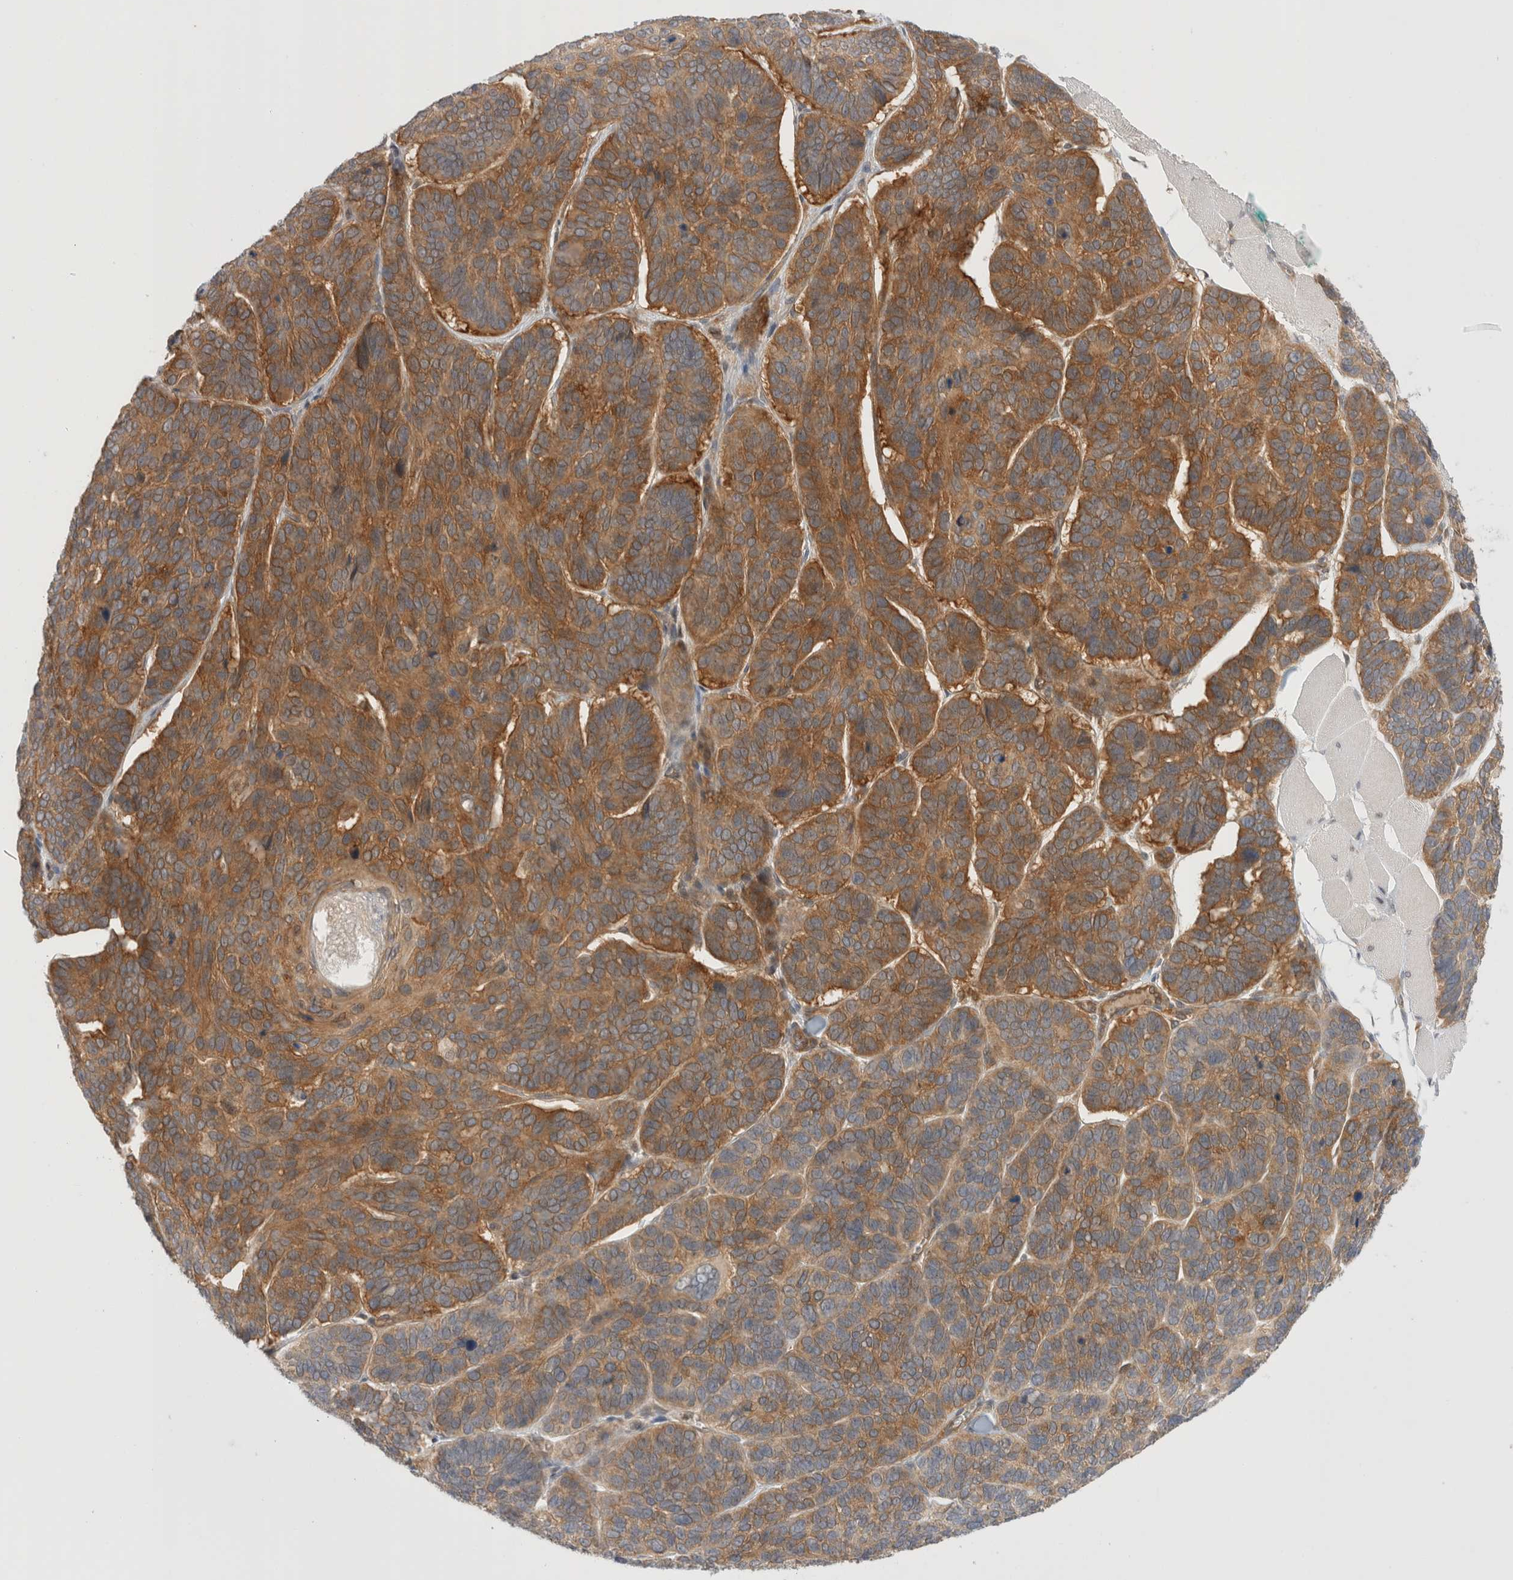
{"staining": {"intensity": "moderate", "quantity": ">75%", "location": "cytoplasmic/membranous"}, "tissue": "skin cancer", "cell_type": "Tumor cells", "image_type": "cancer", "snomed": [{"axis": "morphology", "description": "Basal cell carcinoma"}, {"axis": "topography", "description": "Skin"}], "caption": "Tumor cells display medium levels of moderate cytoplasmic/membranous positivity in approximately >75% of cells in human skin cancer (basal cell carcinoma).", "gene": "NFKB1", "patient": {"sex": "male", "age": 62}}